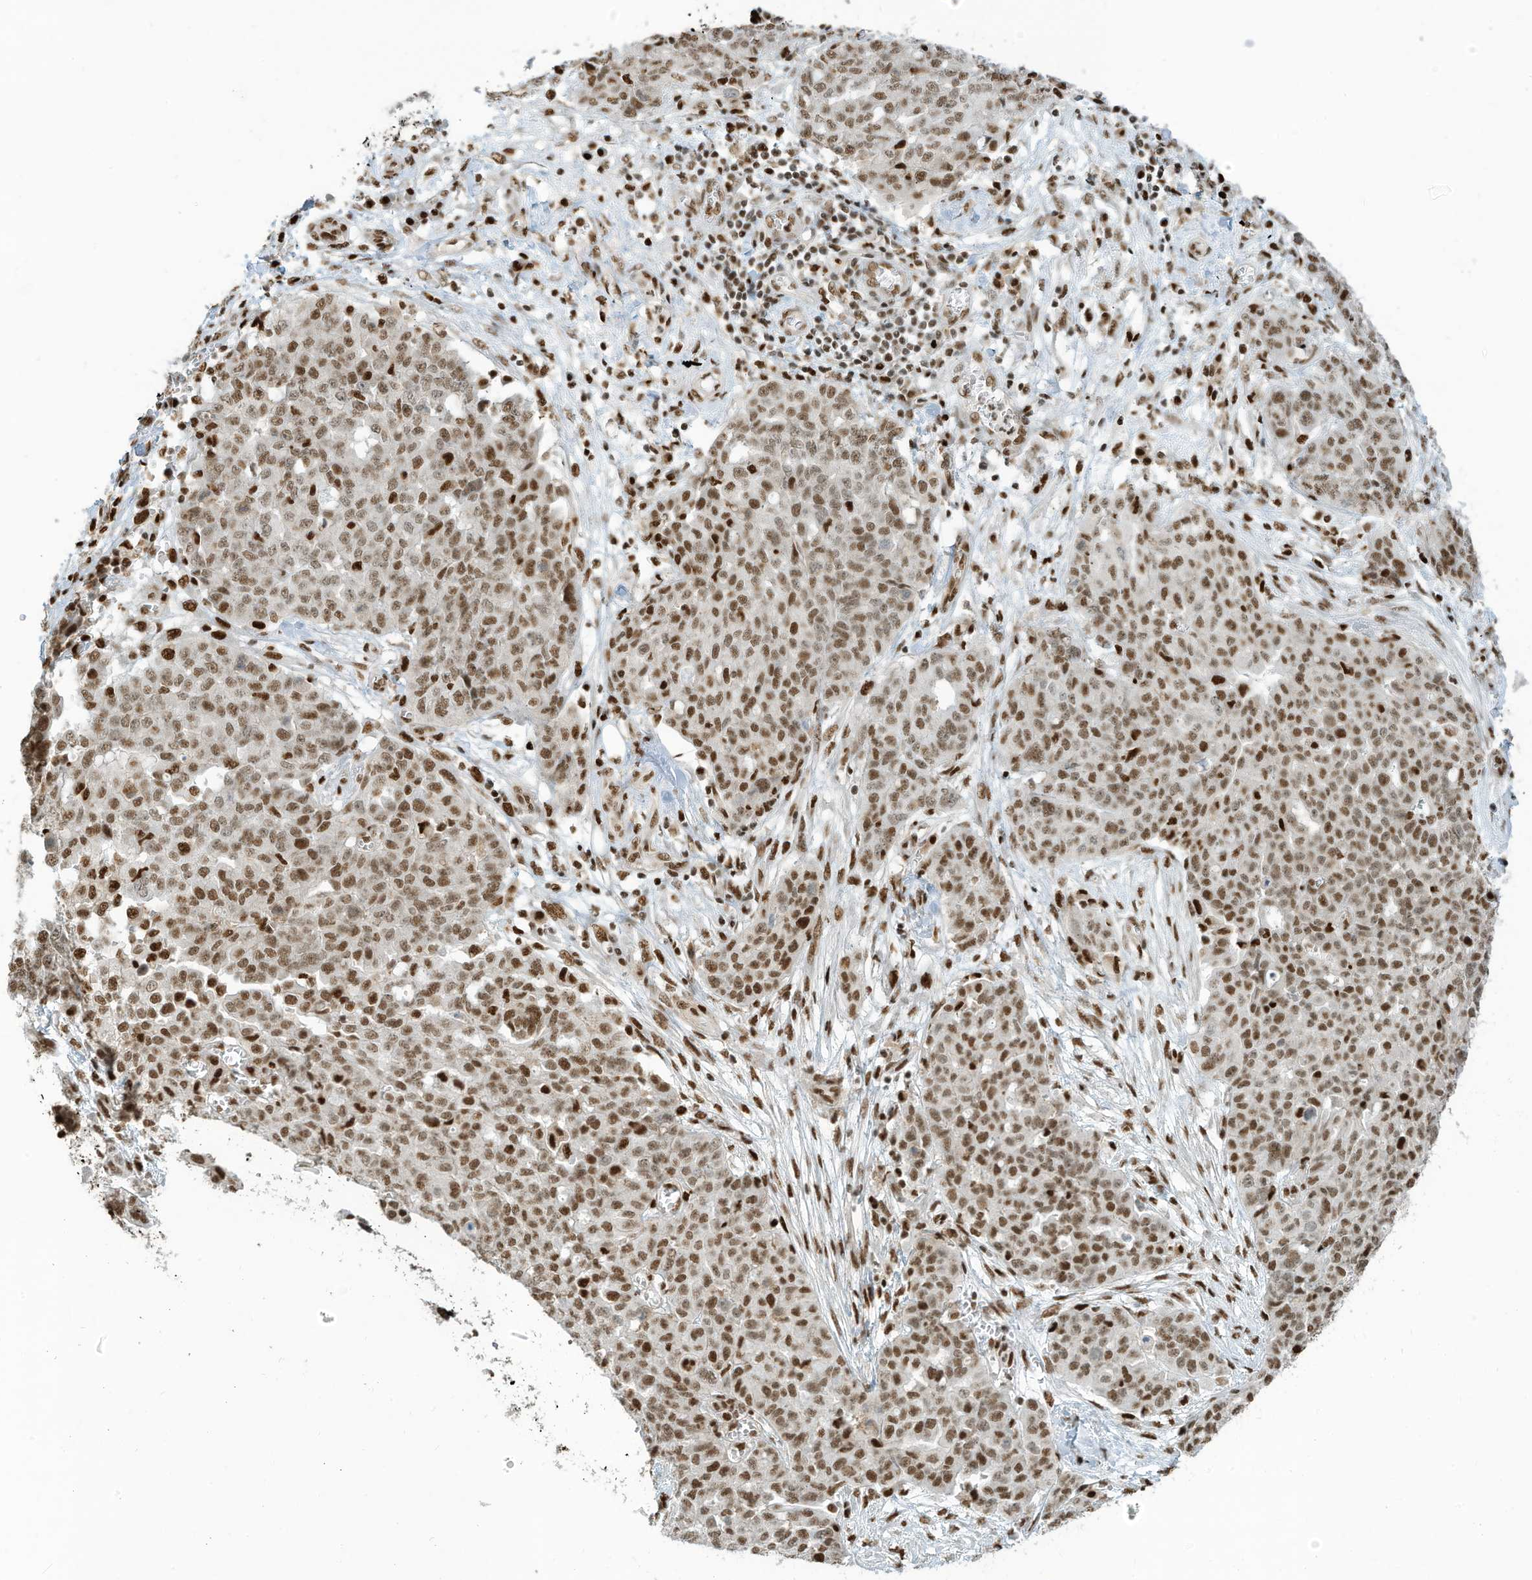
{"staining": {"intensity": "moderate", "quantity": ">75%", "location": "nuclear"}, "tissue": "ovarian cancer", "cell_type": "Tumor cells", "image_type": "cancer", "snomed": [{"axis": "morphology", "description": "Cystadenocarcinoma, serous, NOS"}, {"axis": "topography", "description": "Soft tissue"}, {"axis": "topography", "description": "Ovary"}], "caption": "Ovarian serous cystadenocarcinoma tissue reveals moderate nuclear expression in about >75% of tumor cells", "gene": "SAMD15", "patient": {"sex": "female", "age": 57}}